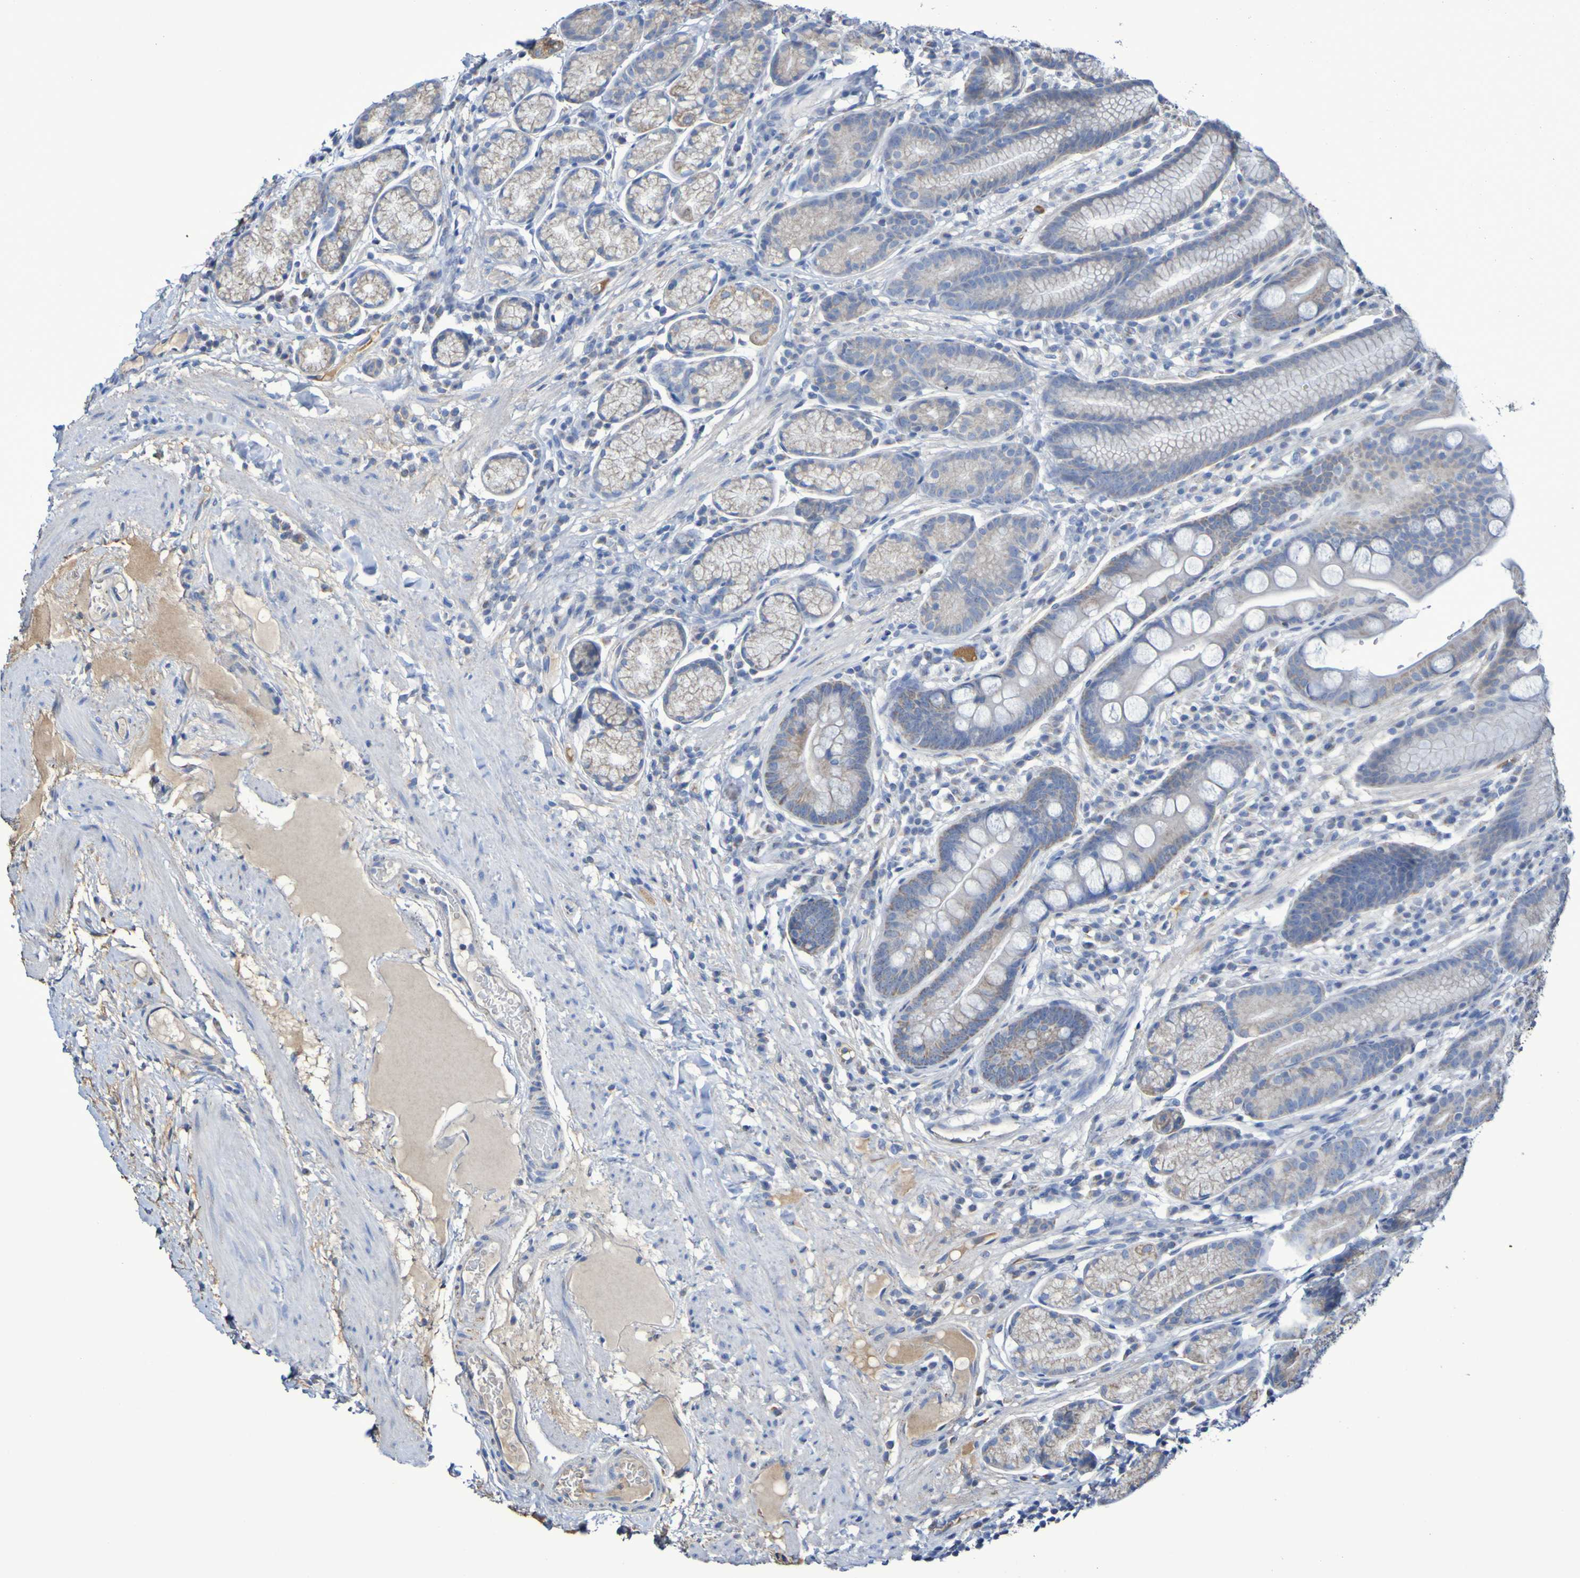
{"staining": {"intensity": "weak", "quantity": ">75%", "location": "cytoplasmic/membranous"}, "tissue": "stomach", "cell_type": "Glandular cells", "image_type": "normal", "snomed": [{"axis": "morphology", "description": "Normal tissue, NOS"}, {"axis": "topography", "description": "Stomach, lower"}], "caption": "The image reveals immunohistochemical staining of normal stomach. There is weak cytoplasmic/membranous expression is seen in about >75% of glandular cells. Nuclei are stained in blue.", "gene": "CNTN2", "patient": {"sex": "male", "age": 52}}